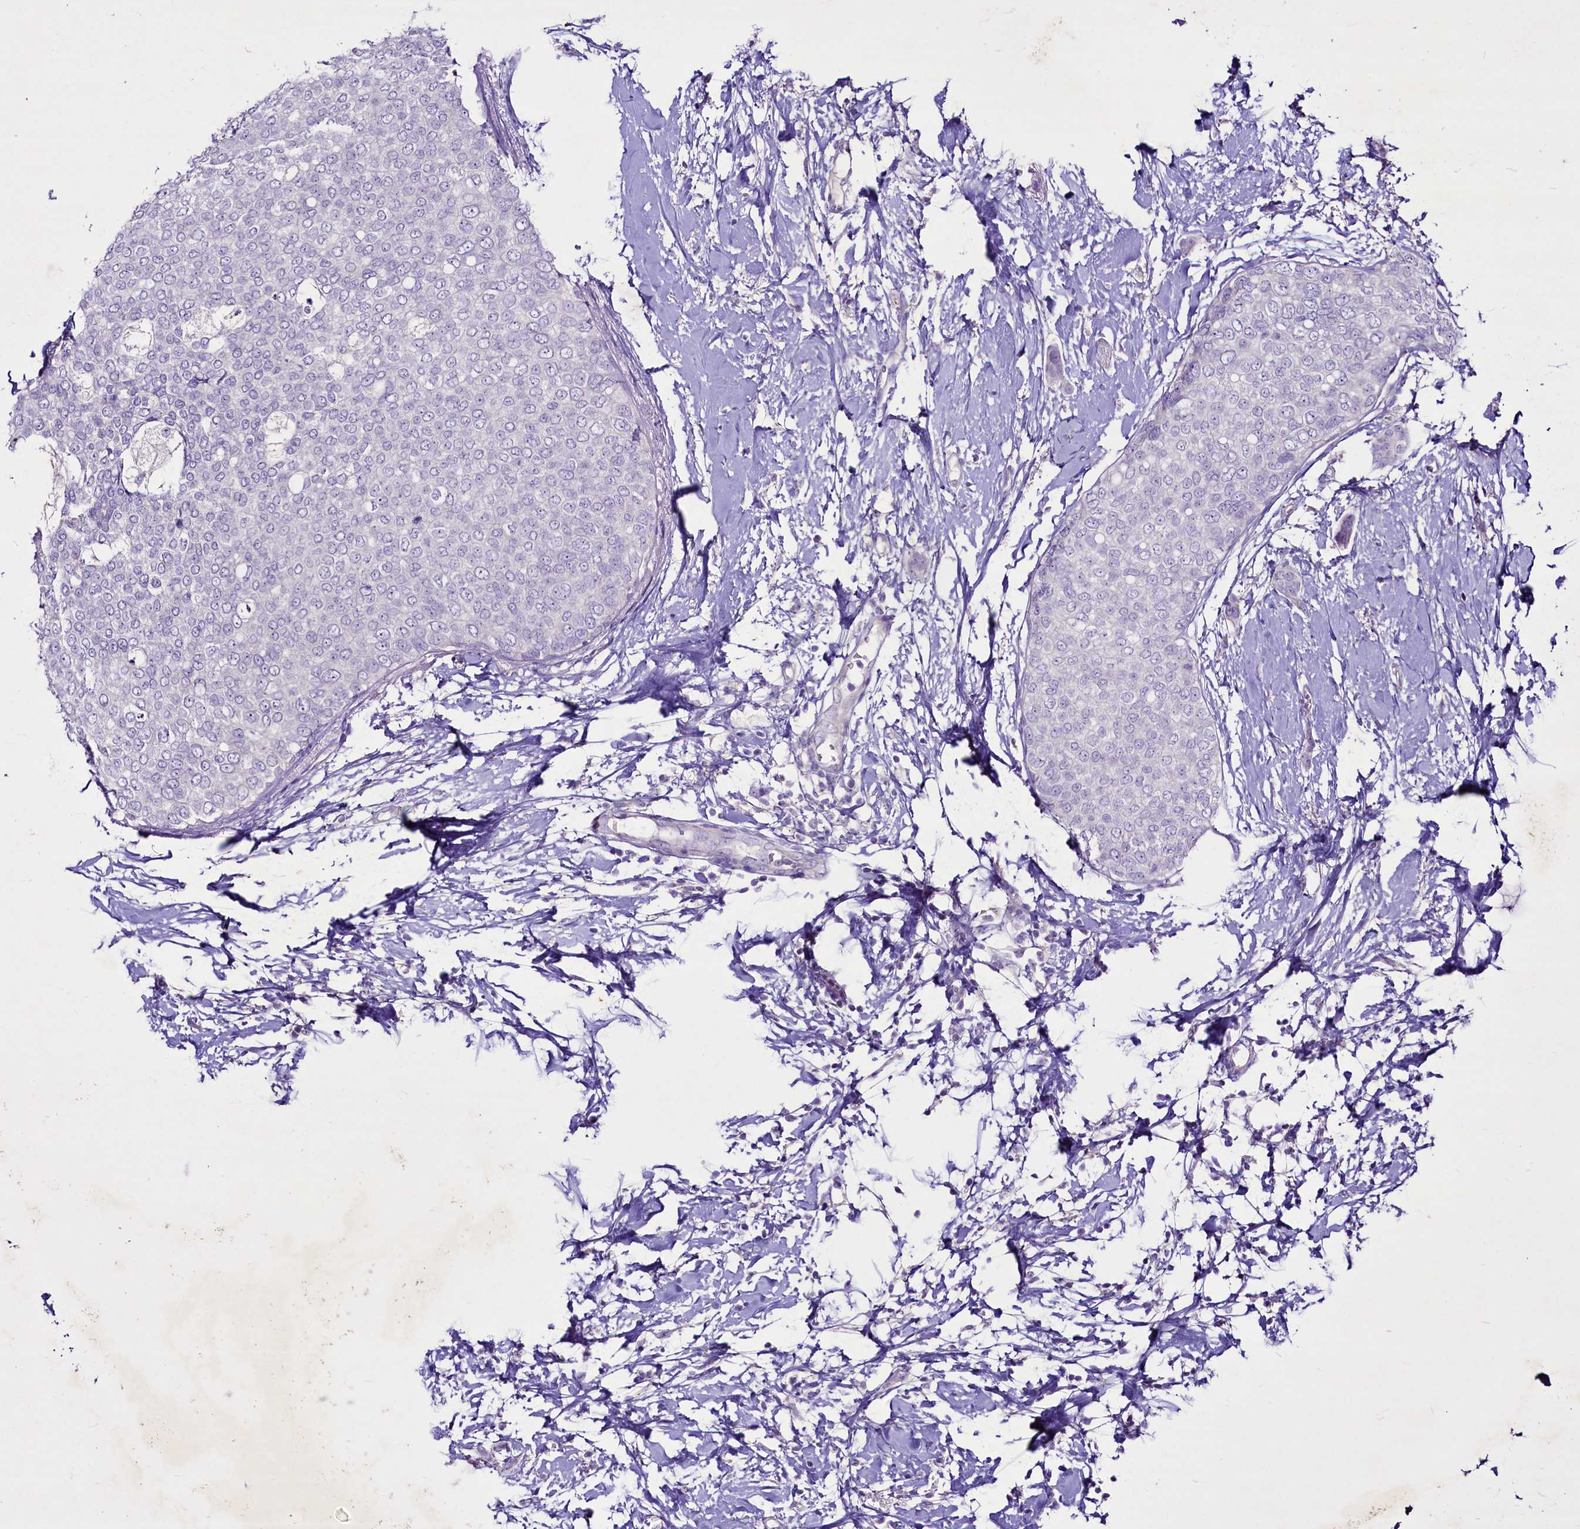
{"staining": {"intensity": "negative", "quantity": "none", "location": "none"}, "tissue": "breast cancer", "cell_type": "Tumor cells", "image_type": "cancer", "snomed": [{"axis": "morphology", "description": "Duct carcinoma"}, {"axis": "topography", "description": "Breast"}], "caption": "This is a histopathology image of immunohistochemistry (IHC) staining of breast invasive ductal carcinoma, which shows no positivity in tumor cells.", "gene": "FAM209B", "patient": {"sex": "female", "age": 72}}